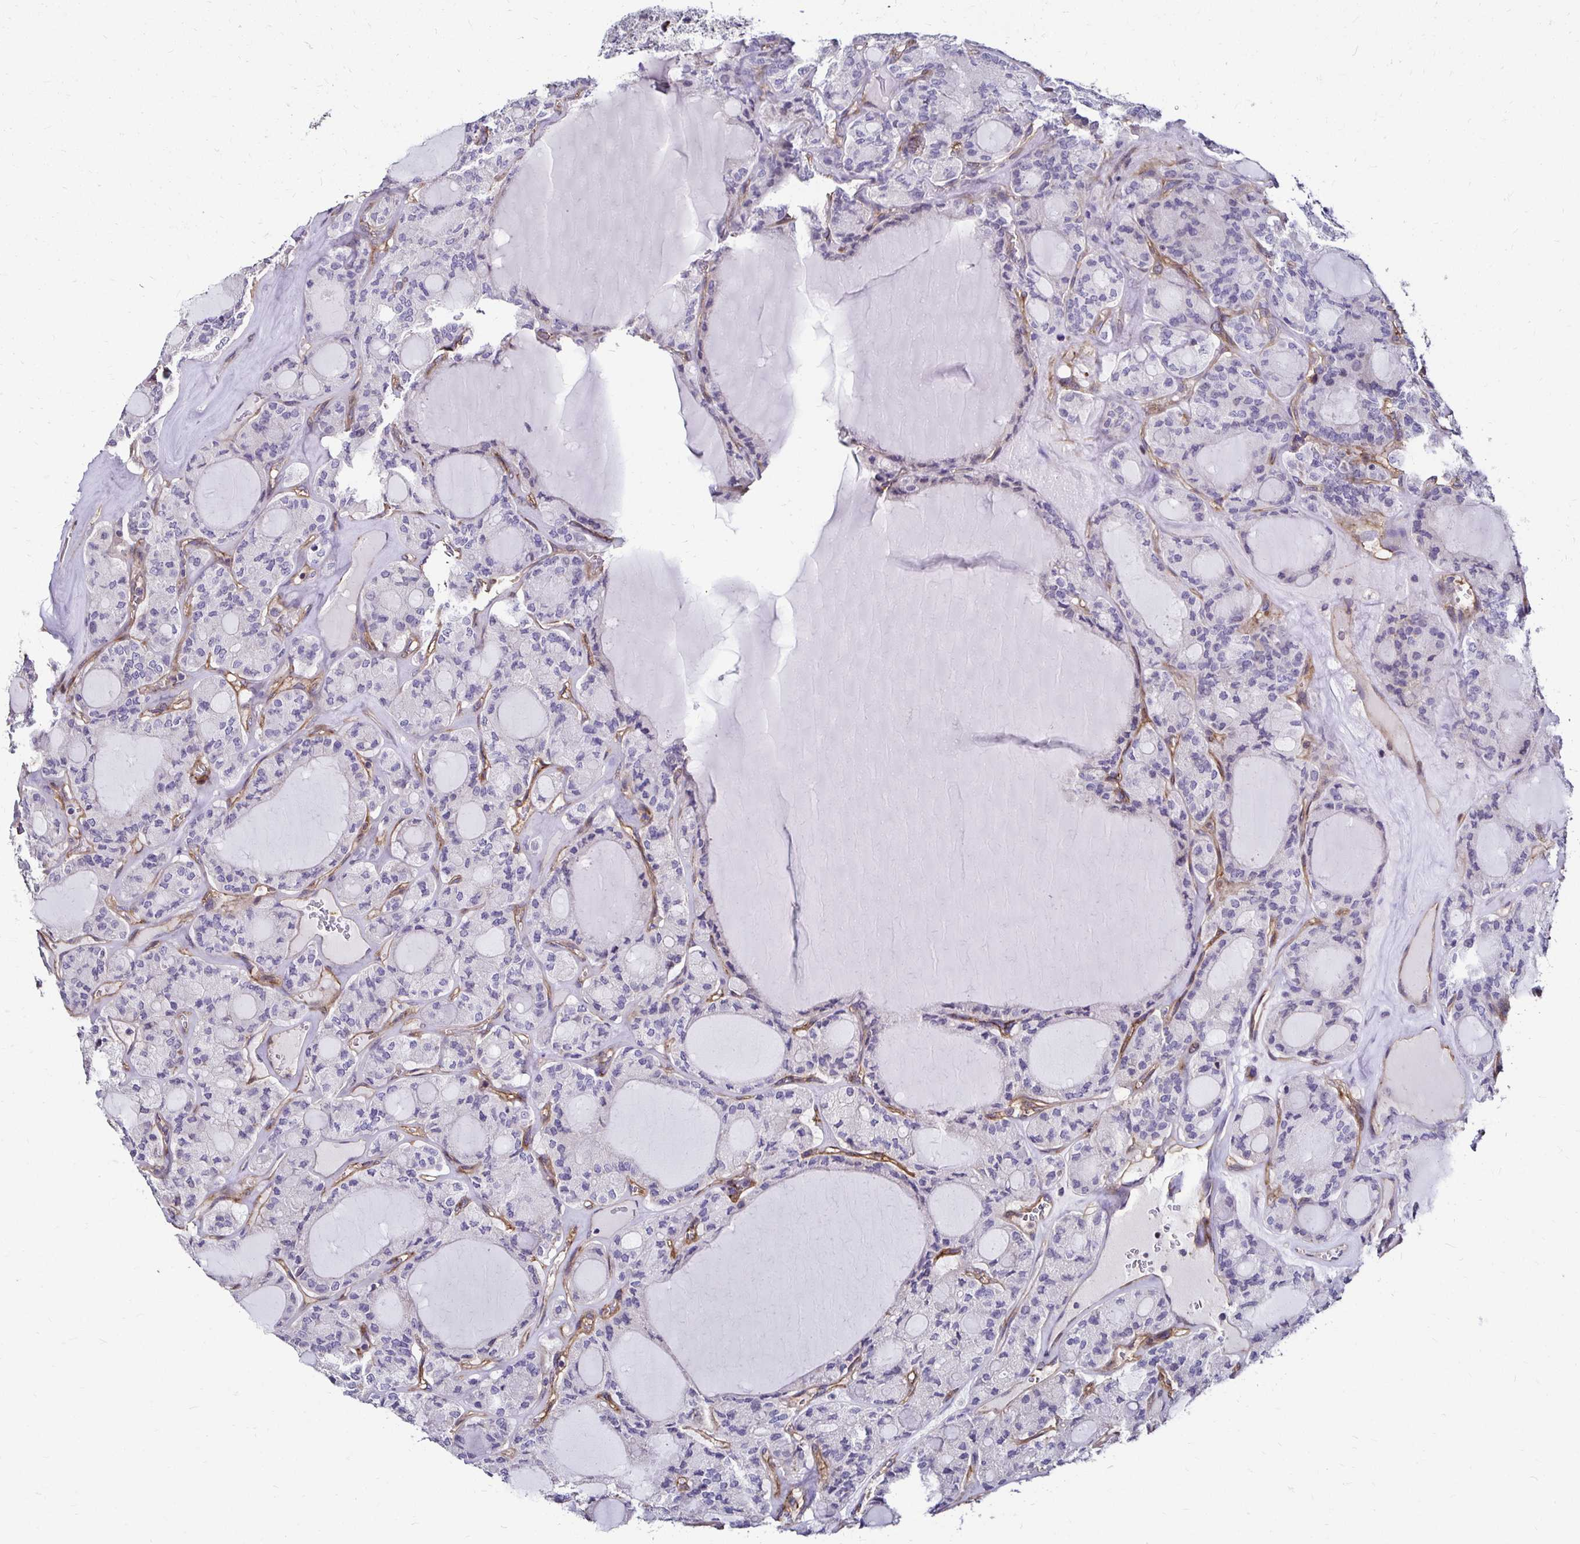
{"staining": {"intensity": "negative", "quantity": "none", "location": "none"}, "tissue": "thyroid cancer", "cell_type": "Tumor cells", "image_type": "cancer", "snomed": [{"axis": "morphology", "description": "Papillary adenocarcinoma, NOS"}, {"axis": "topography", "description": "Thyroid gland"}], "caption": "Immunohistochemical staining of human thyroid papillary adenocarcinoma exhibits no significant positivity in tumor cells. (DAB (3,3'-diaminobenzidine) immunohistochemistry (IHC), high magnification).", "gene": "ITGB1", "patient": {"sex": "male", "age": 87}}